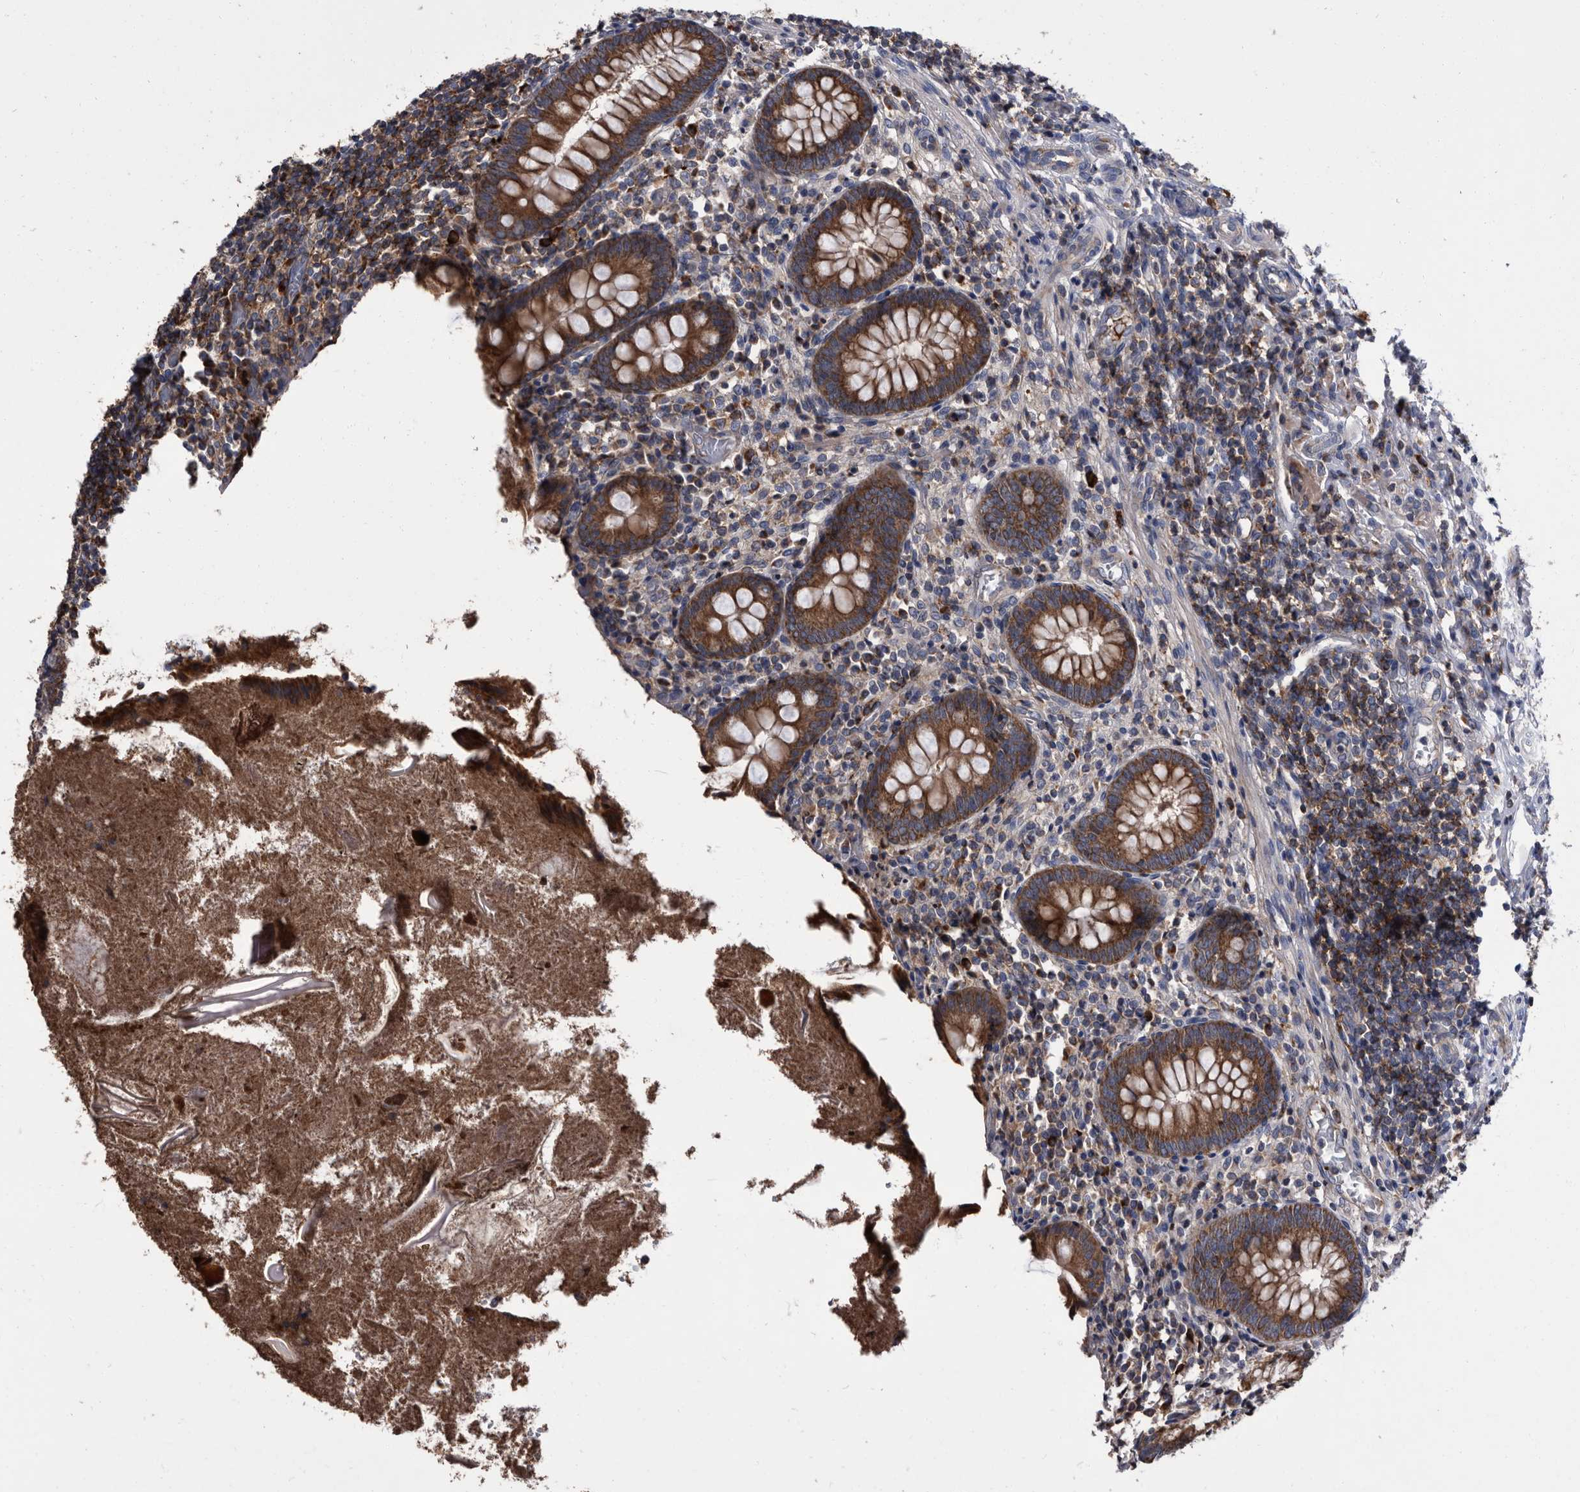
{"staining": {"intensity": "strong", "quantity": ">75%", "location": "cytoplasmic/membranous"}, "tissue": "appendix", "cell_type": "Glandular cells", "image_type": "normal", "snomed": [{"axis": "morphology", "description": "Normal tissue, NOS"}, {"axis": "topography", "description": "Appendix"}], "caption": "This photomicrograph demonstrates immunohistochemistry staining of benign appendix, with high strong cytoplasmic/membranous expression in approximately >75% of glandular cells.", "gene": "DTNBP1", "patient": {"sex": "female", "age": 17}}